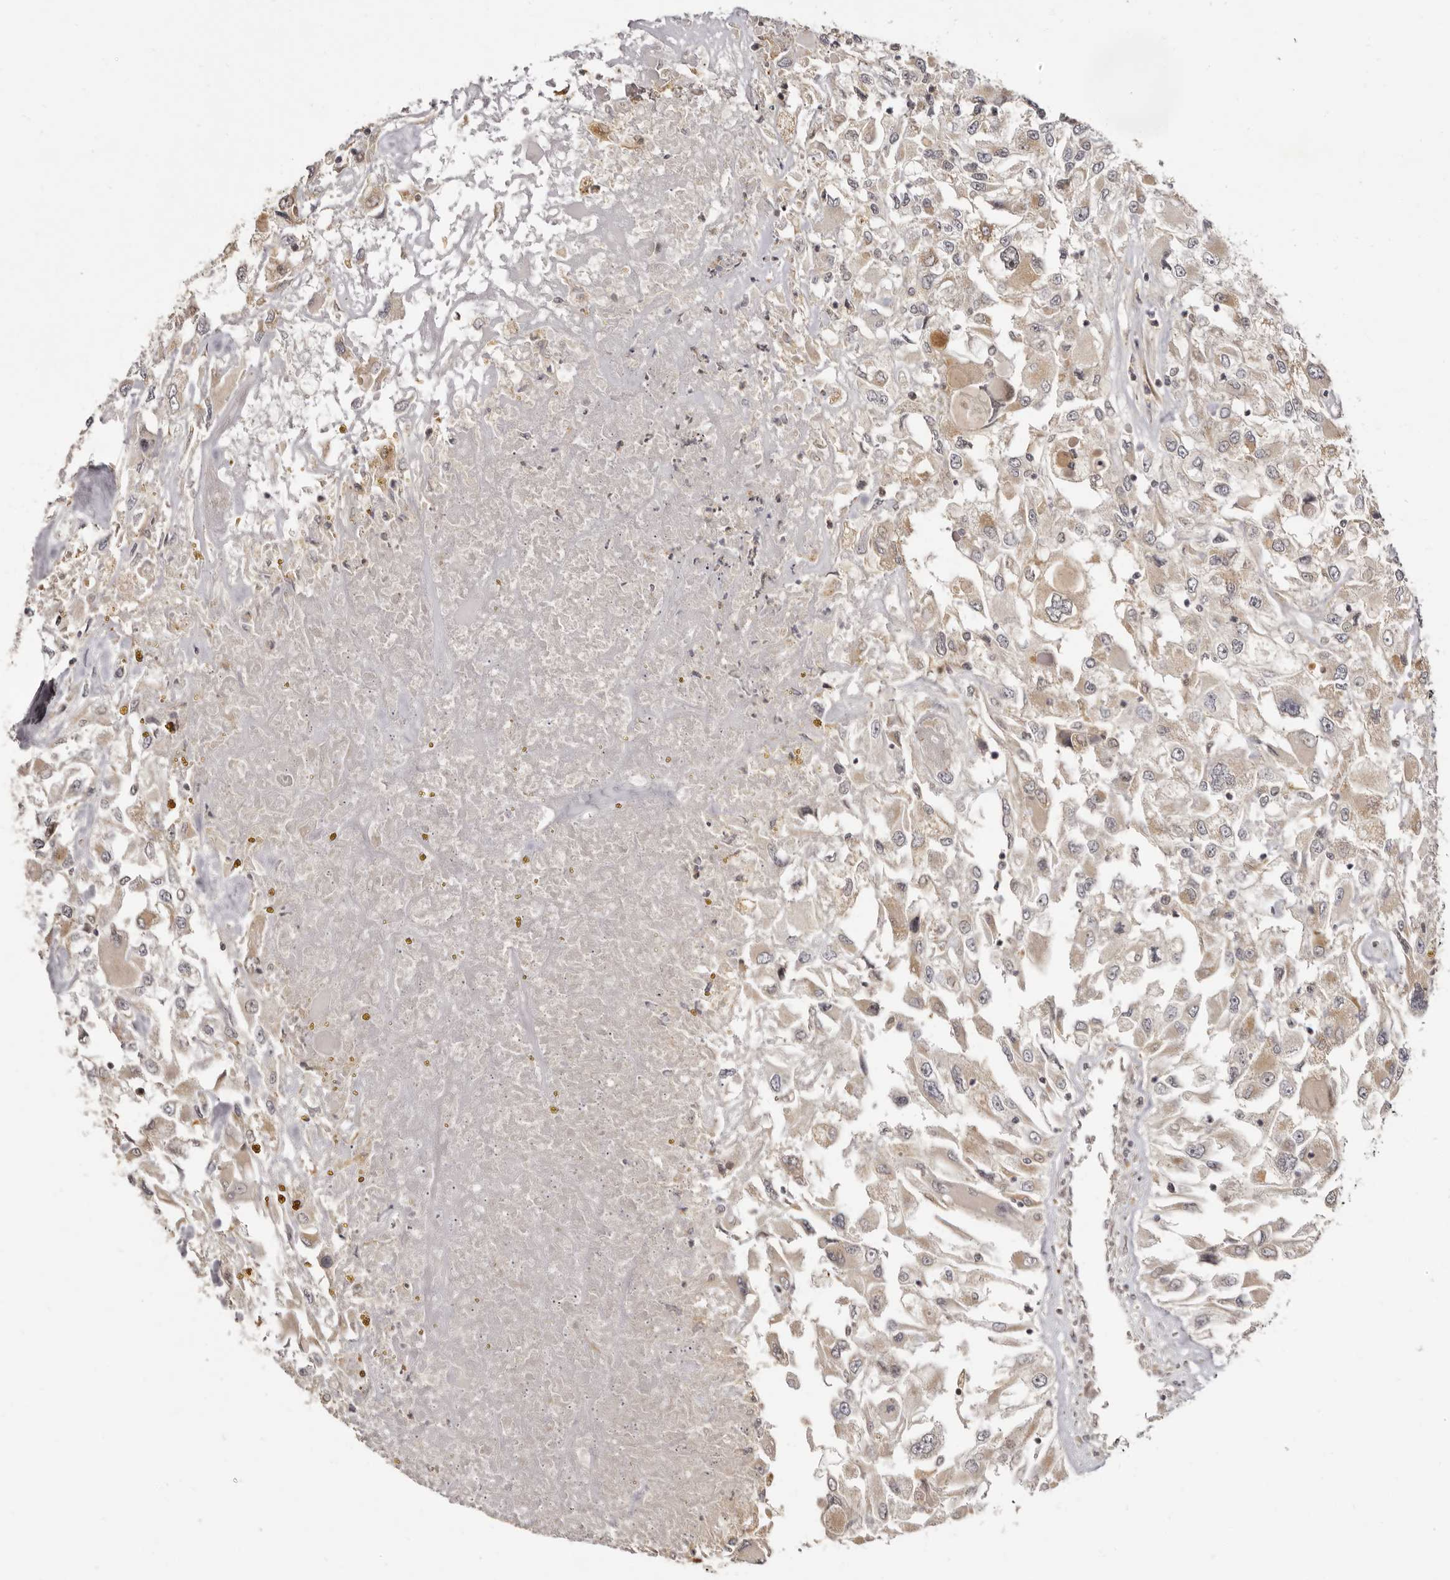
{"staining": {"intensity": "weak", "quantity": "25%-75%", "location": "cytoplasmic/membranous"}, "tissue": "renal cancer", "cell_type": "Tumor cells", "image_type": "cancer", "snomed": [{"axis": "morphology", "description": "Adenocarcinoma, NOS"}, {"axis": "topography", "description": "Kidney"}], "caption": "A brown stain shows weak cytoplasmic/membranous expression of a protein in human adenocarcinoma (renal) tumor cells.", "gene": "ZNF326", "patient": {"sex": "female", "age": 52}}